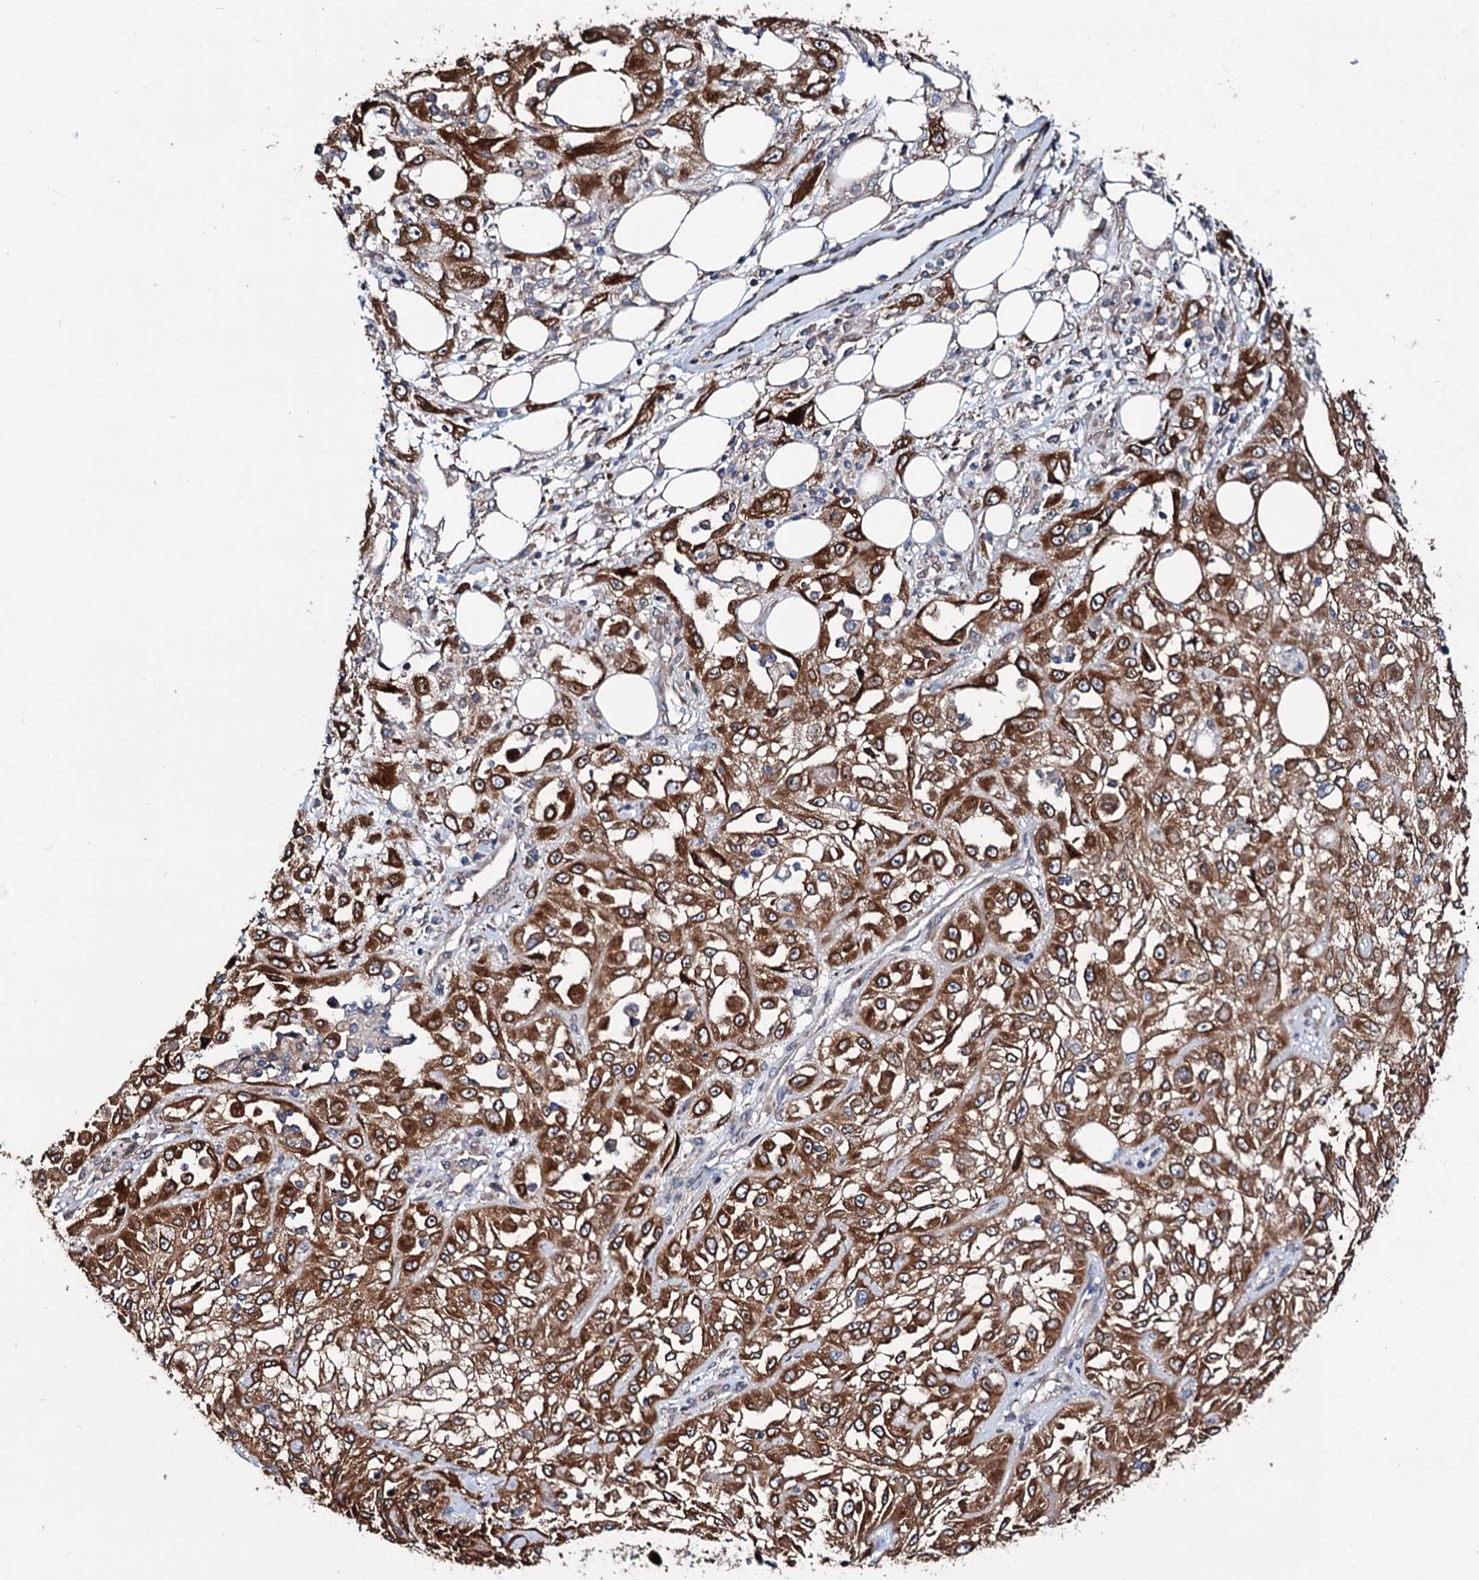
{"staining": {"intensity": "strong", "quantity": ">75%", "location": "cytoplasmic/membranous"}, "tissue": "skin cancer", "cell_type": "Tumor cells", "image_type": "cancer", "snomed": [{"axis": "morphology", "description": "Squamous cell carcinoma, NOS"}, {"axis": "morphology", "description": "Squamous cell carcinoma, metastatic, NOS"}, {"axis": "topography", "description": "Skin"}, {"axis": "topography", "description": "Lymph node"}], "caption": "Immunohistochemistry image of neoplastic tissue: human skin cancer (squamous cell carcinoma) stained using IHC demonstrates high levels of strong protein expression localized specifically in the cytoplasmic/membranous of tumor cells, appearing as a cytoplasmic/membranous brown color.", "gene": "PTDSS2", "patient": {"sex": "male", "age": 75}}